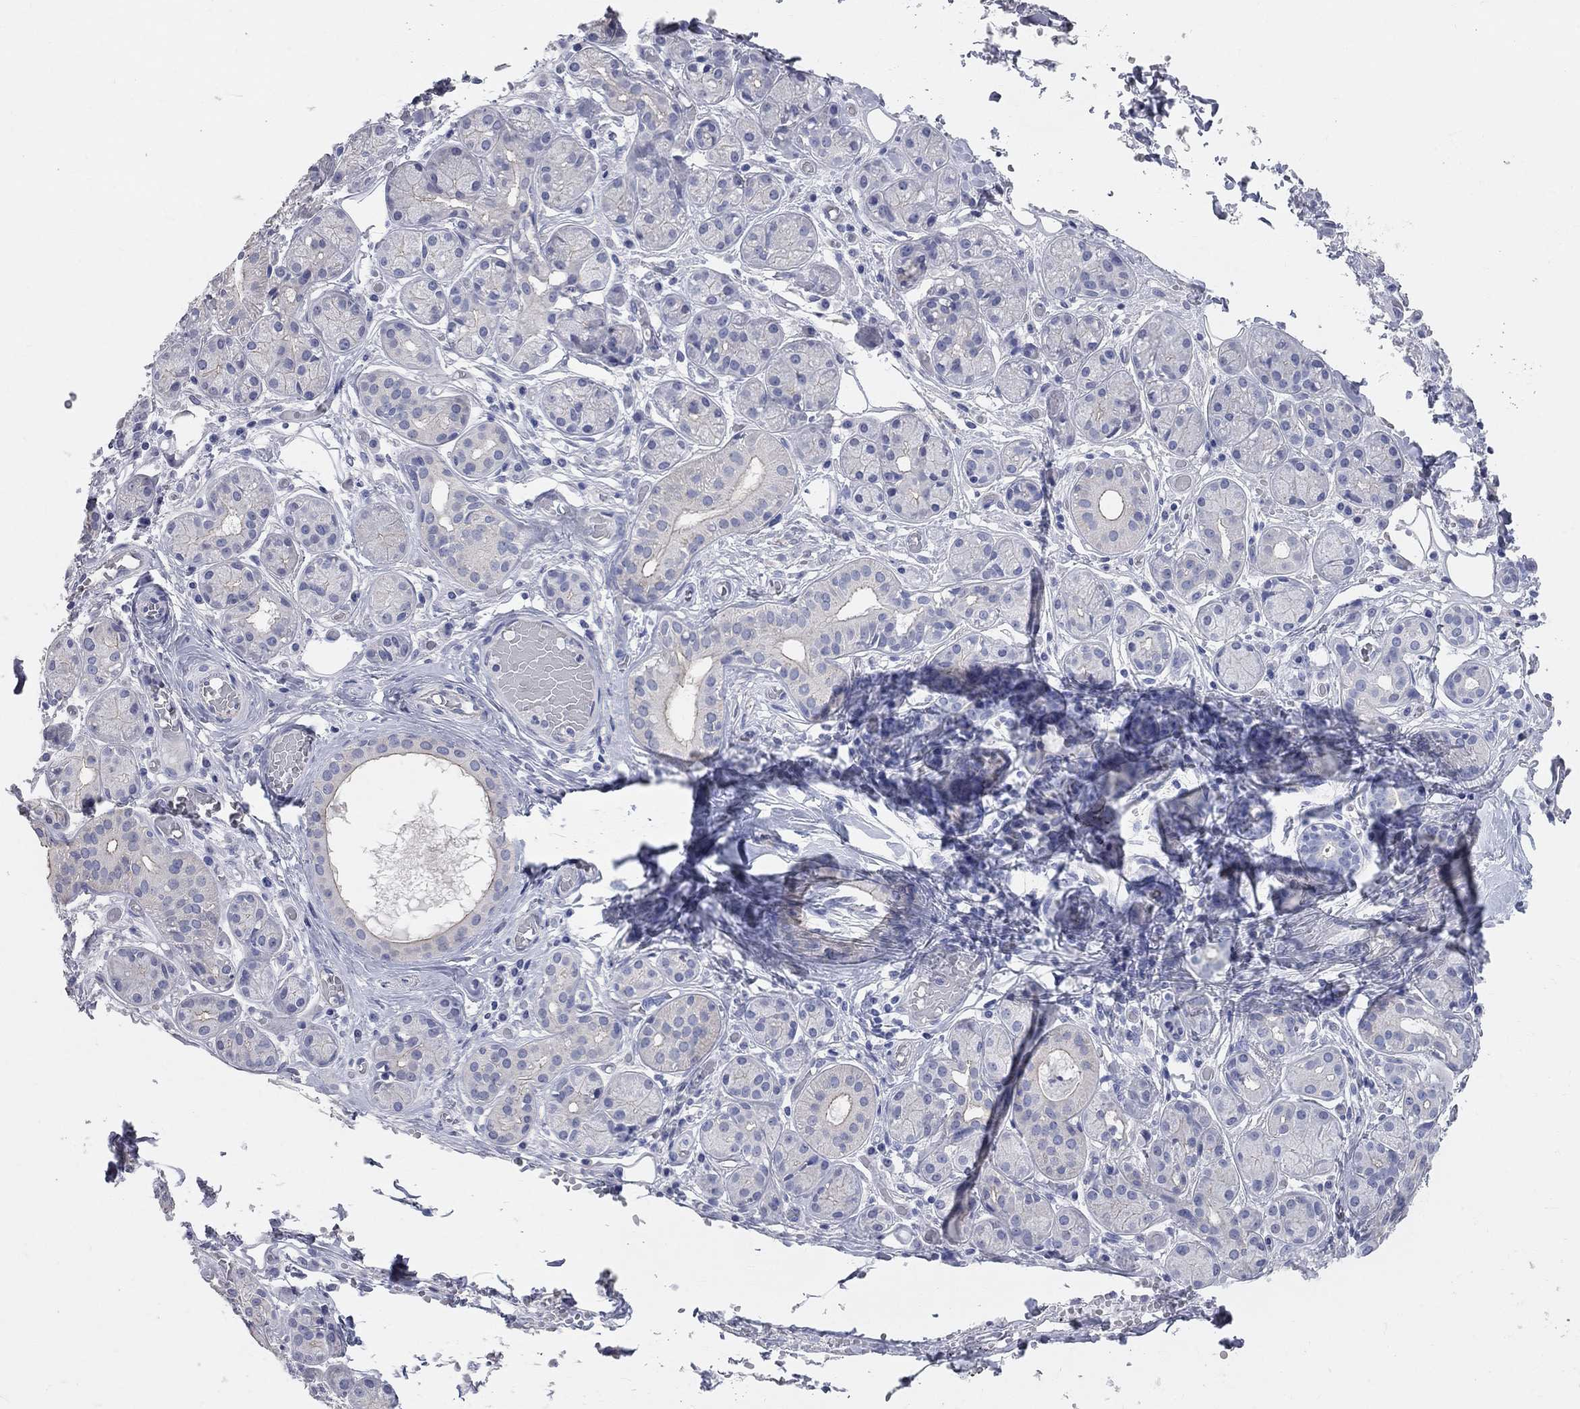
{"staining": {"intensity": "negative", "quantity": "none", "location": "none"}, "tissue": "salivary gland", "cell_type": "Glandular cells", "image_type": "normal", "snomed": [{"axis": "morphology", "description": "Normal tissue, NOS"}, {"axis": "topography", "description": "Salivary gland"}, {"axis": "topography", "description": "Peripheral nerve tissue"}], "caption": "Normal salivary gland was stained to show a protein in brown. There is no significant staining in glandular cells. Nuclei are stained in blue.", "gene": "AOX1", "patient": {"sex": "male", "age": 71}}